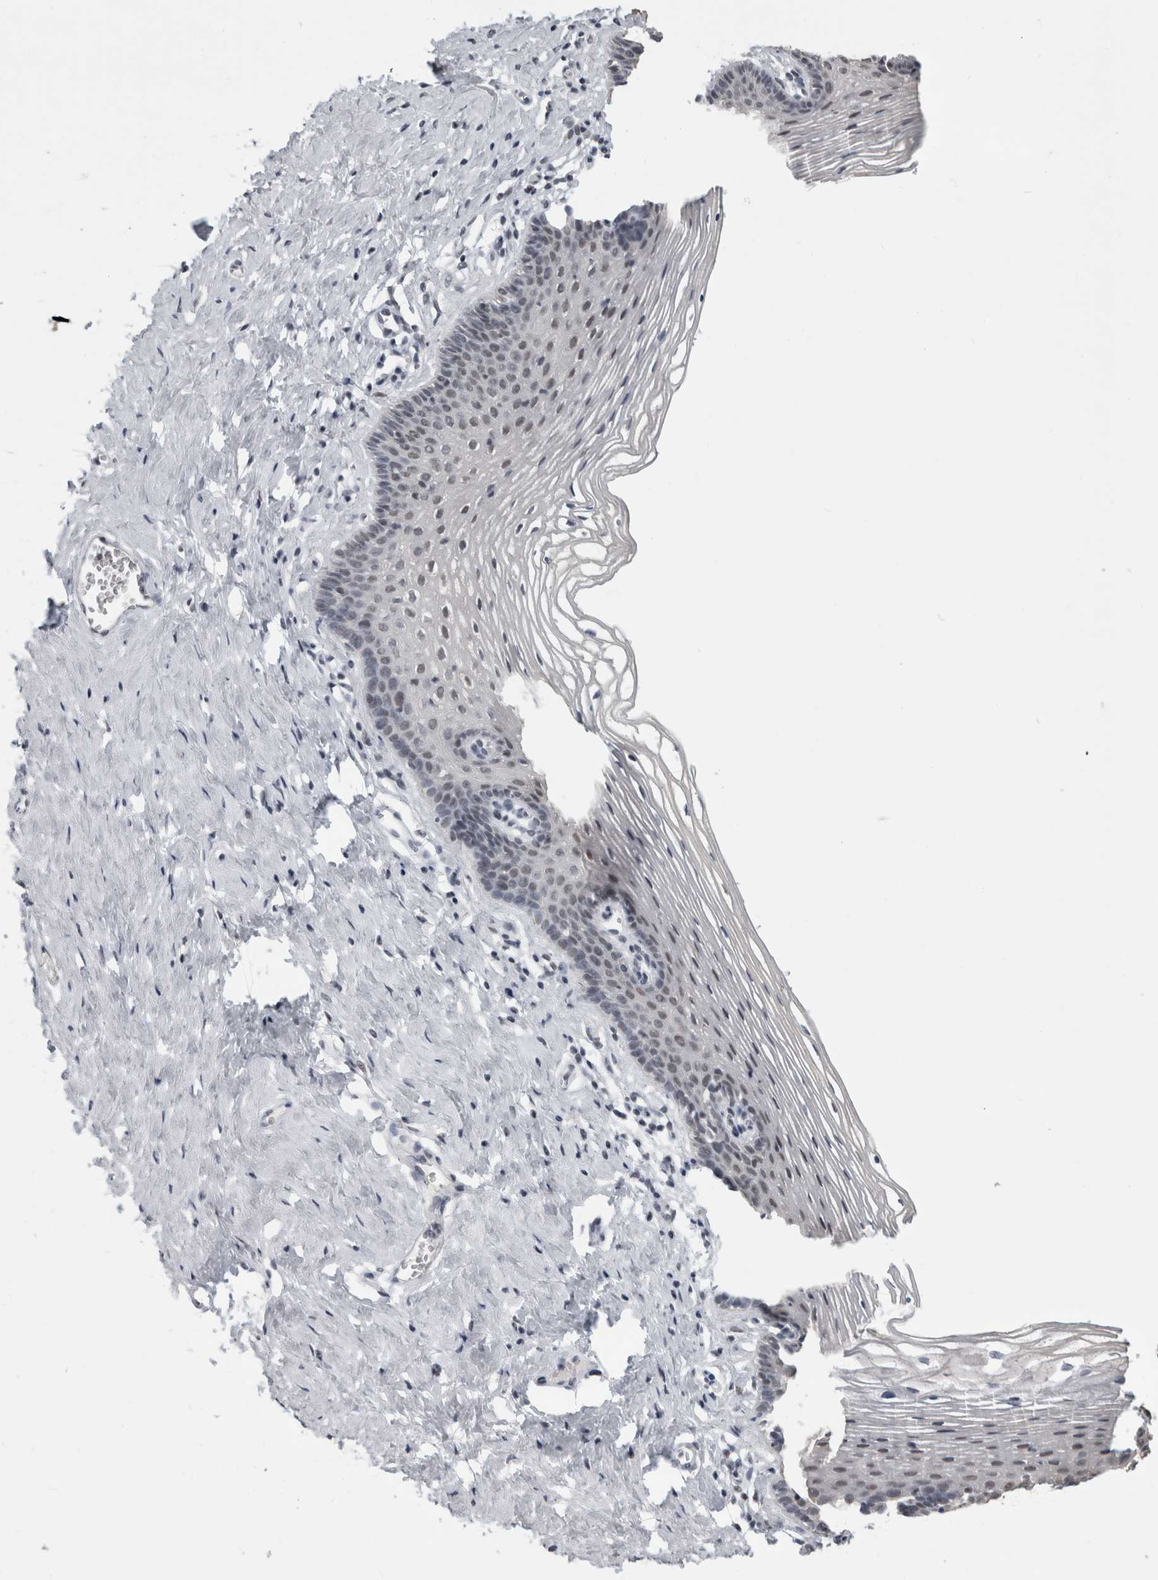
{"staining": {"intensity": "weak", "quantity": "<25%", "location": "nuclear"}, "tissue": "vagina", "cell_type": "Squamous epithelial cells", "image_type": "normal", "snomed": [{"axis": "morphology", "description": "Normal tissue, NOS"}, {"axis": "topography", "description": "Vagina"}], "caption": "Histopathology image shows no protein expression in squamous epithelial cells of benign vagina. (DAB (3,3'-diaminobenzidine) immunohistochemistry (IHC), high magnification).", "gene": "ARID4B", "patient": {"sex": "female", "age": 32}}